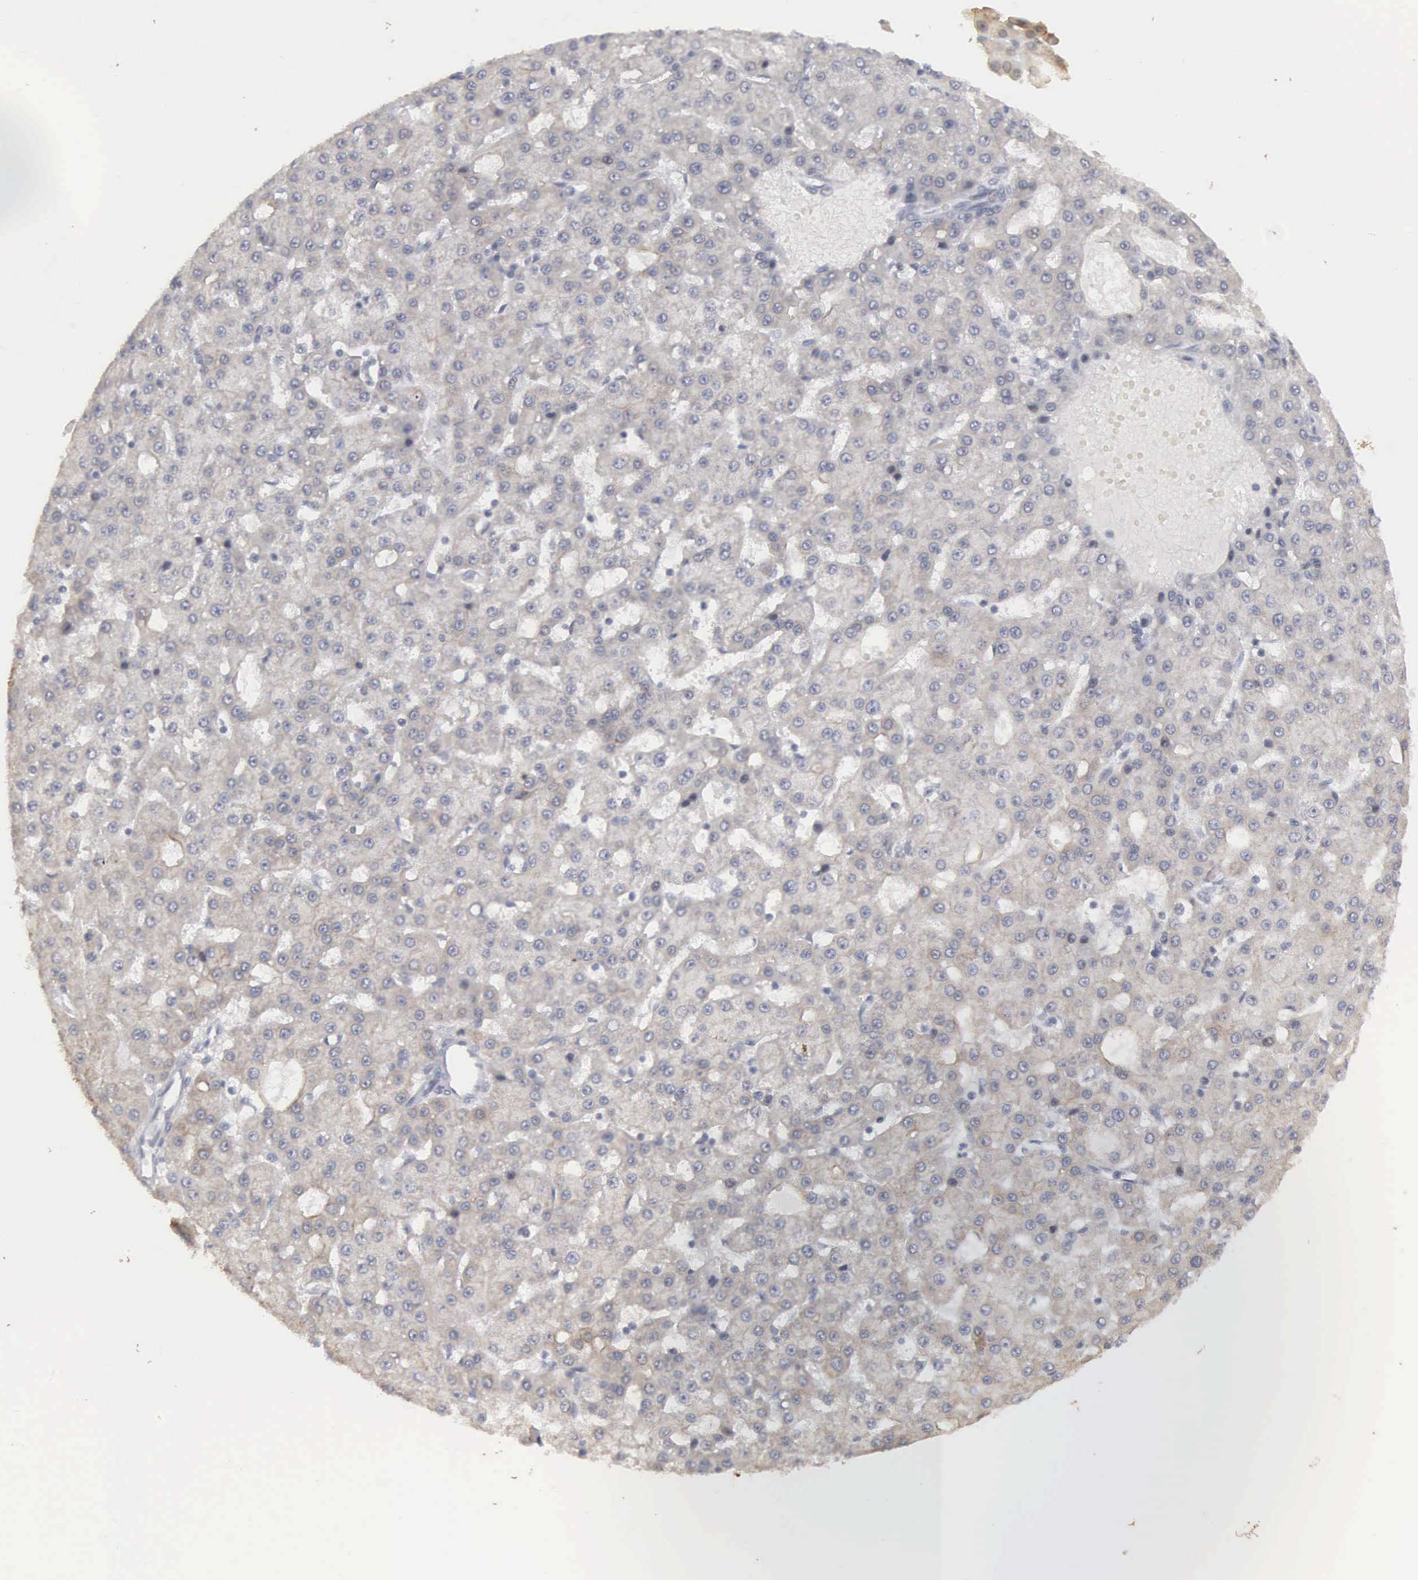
{"staining": {"intensity": "weak", "quantity": "25%-75%", "location": "cytoplasmic/membranous"}, "tissue": "liver cancer", "cell_type": "Tumor cells", "image_type": "cancer", "snomed": [{"axis": "morphology", "description": "Carcinoma, Hepatocellular, NOS"}, {"axis": "topography", "description": "Liver"}], "caption": "Protein analysis of liver cancer tissue demonstrates weak cytoplasmic/membranous staining in about 25%-75% of tumor cells.", "gene": "WDR89", "patient": {"sex": "male", "age": 47}}